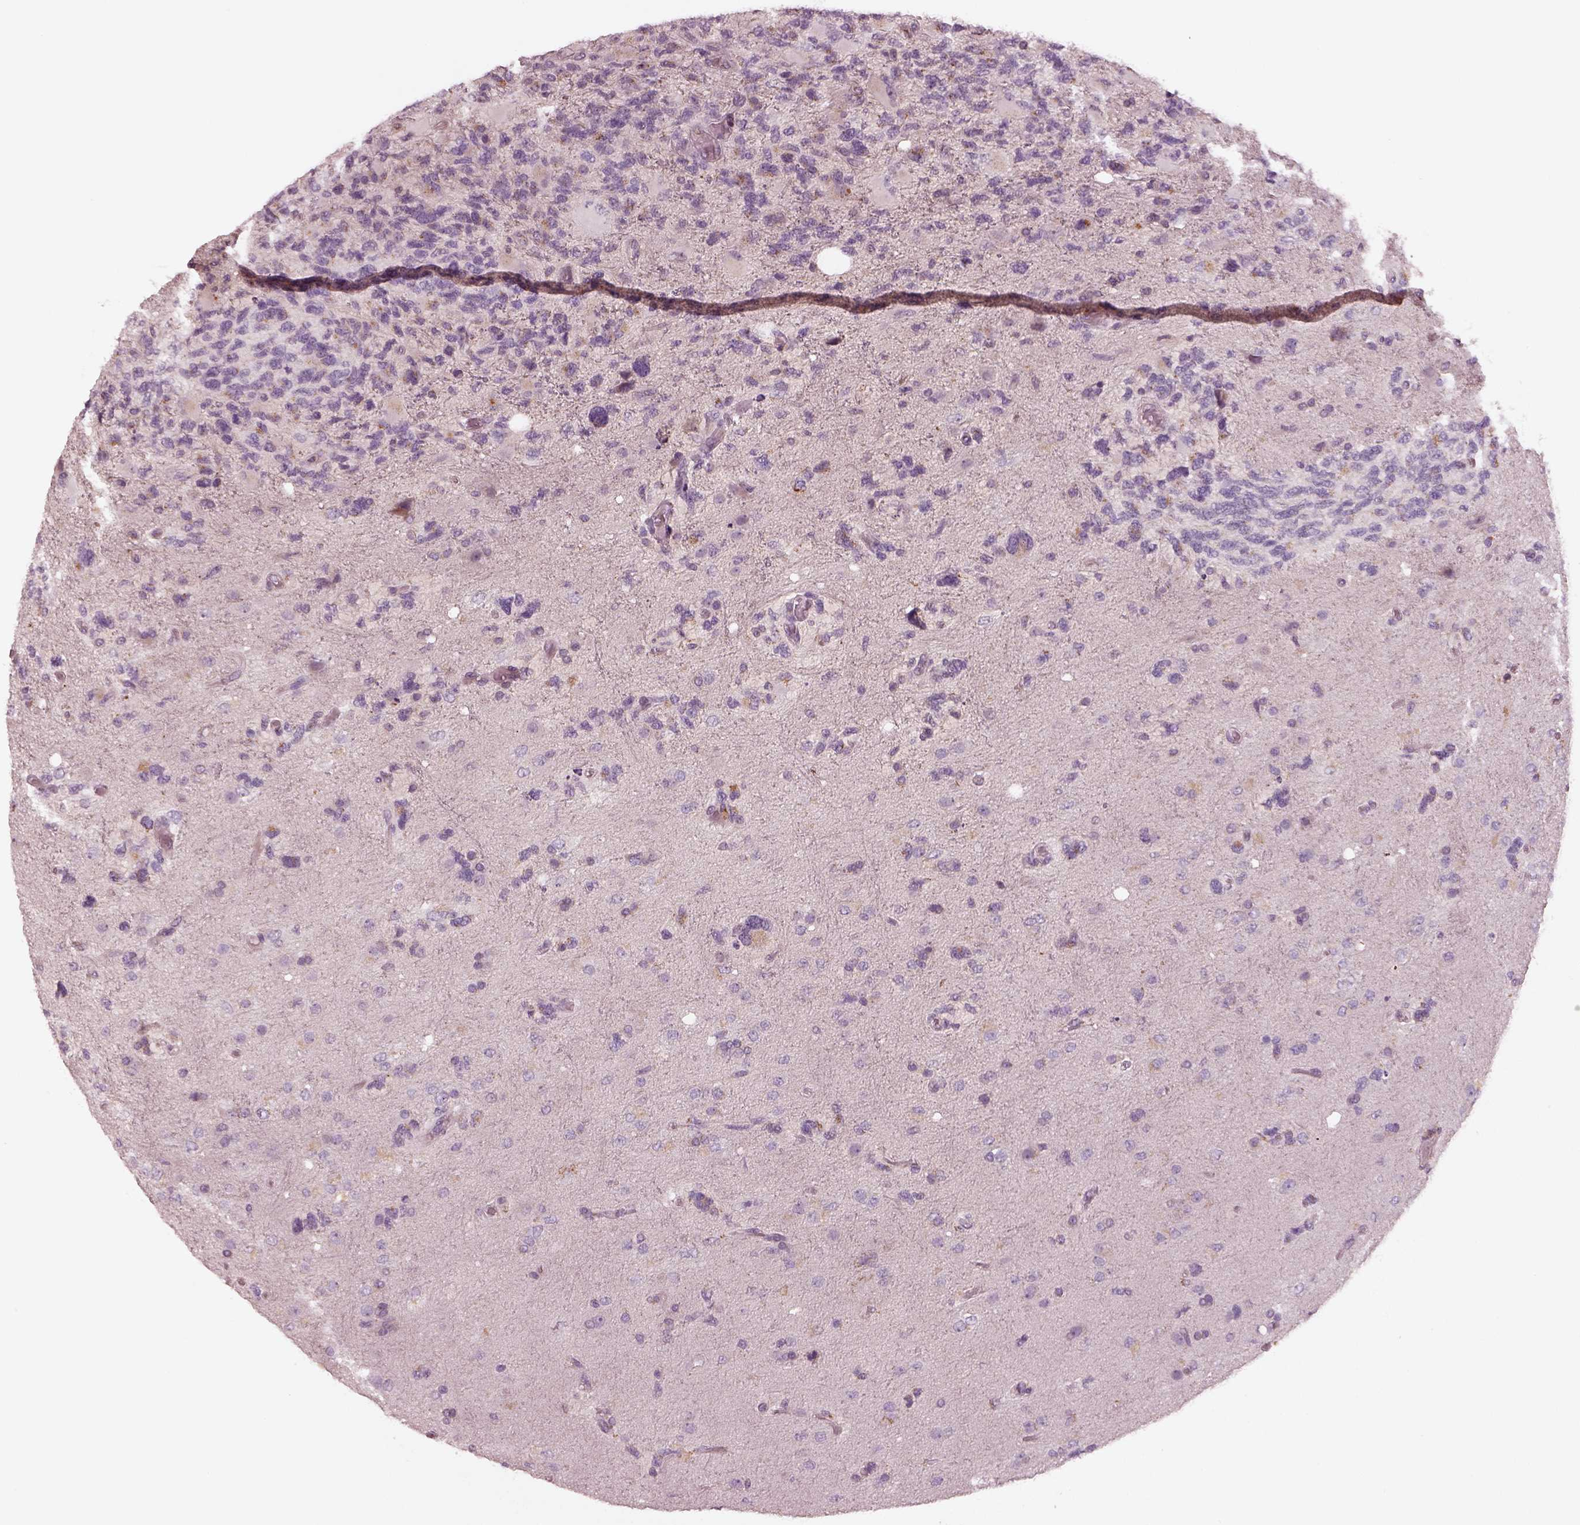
{"staining": {"intensity": "moderate", "quantity": "<25%", "location": "cytoplasmic/membranous"}, "tissue": "glioma", "cell_type": "Tumor cells", "image_type": "cancer", "snomed": [{"axis": "morphology", "description": "Glioma, malignant, High grade"}, {"axis": "topography", "description": "Brain"}], "caption": "Human glioma stained with a brown dye demonstrates moderate cytoplasmic/membranous positive expression in about <25% of tumor cells.", "gene": "SDCBP2", "patient": {"sex": "female", "age": 71}}